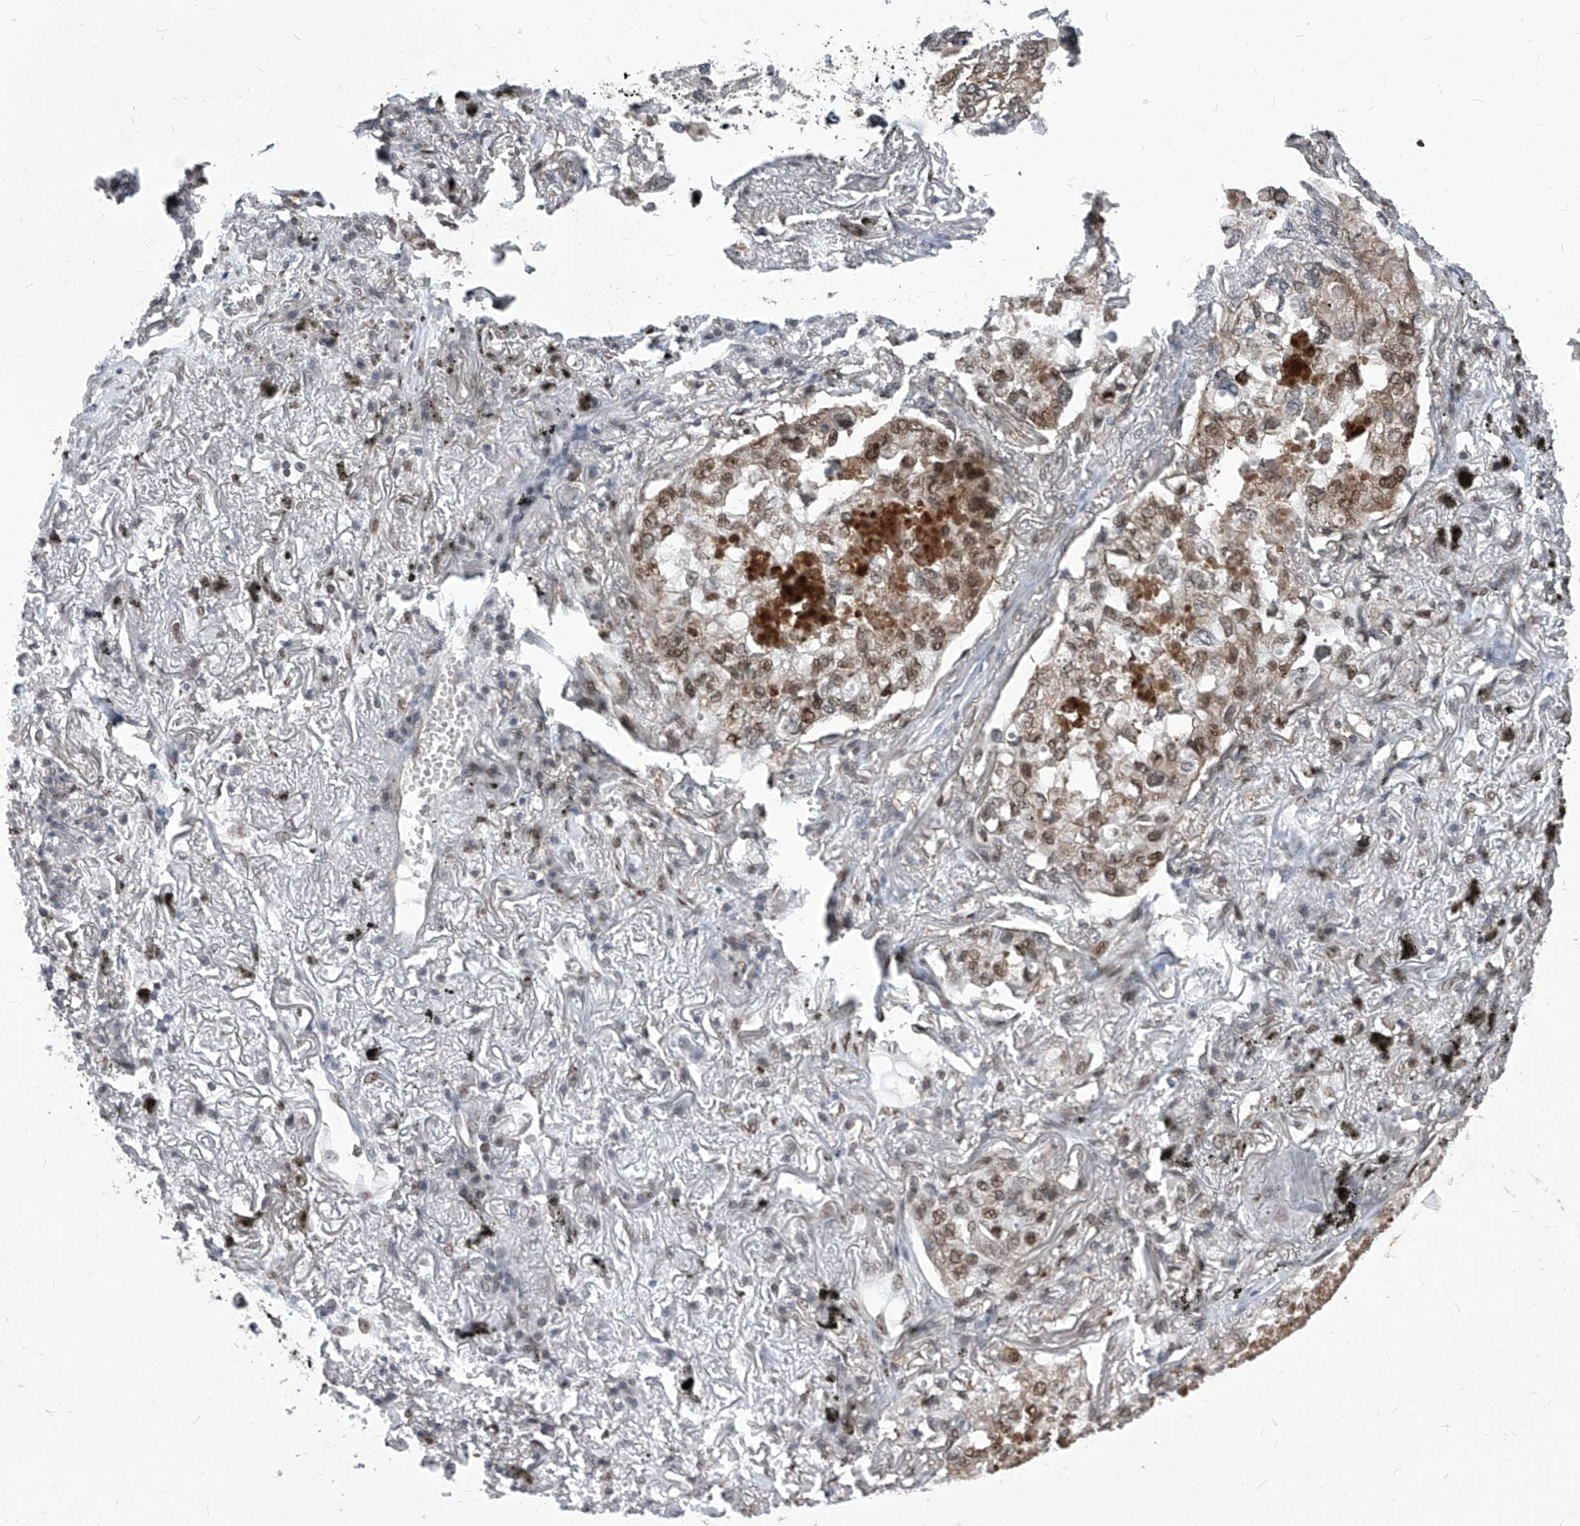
{"staining": {"intensity": "moderate", "quantity": ">75%", "location": "cytoplasmic/membranous,nuclear"}, "tissue": "lung cancer", "cell_type": "Tumor cells", "image_type": "cancer", "snomed": [{"axis": "morphology", "description": "Adenocarcinoma, NOS"}, {"axis": "topography", "description": "Lung"}], "caption": "Lung cancer (adenocarcinoma) tissue displays moderate cytoplasmic/membranous and nuclear positivity in about >75% of tumor cells", "gene": "KPNB1", "patient": {"sex": "male", "age": 65}}